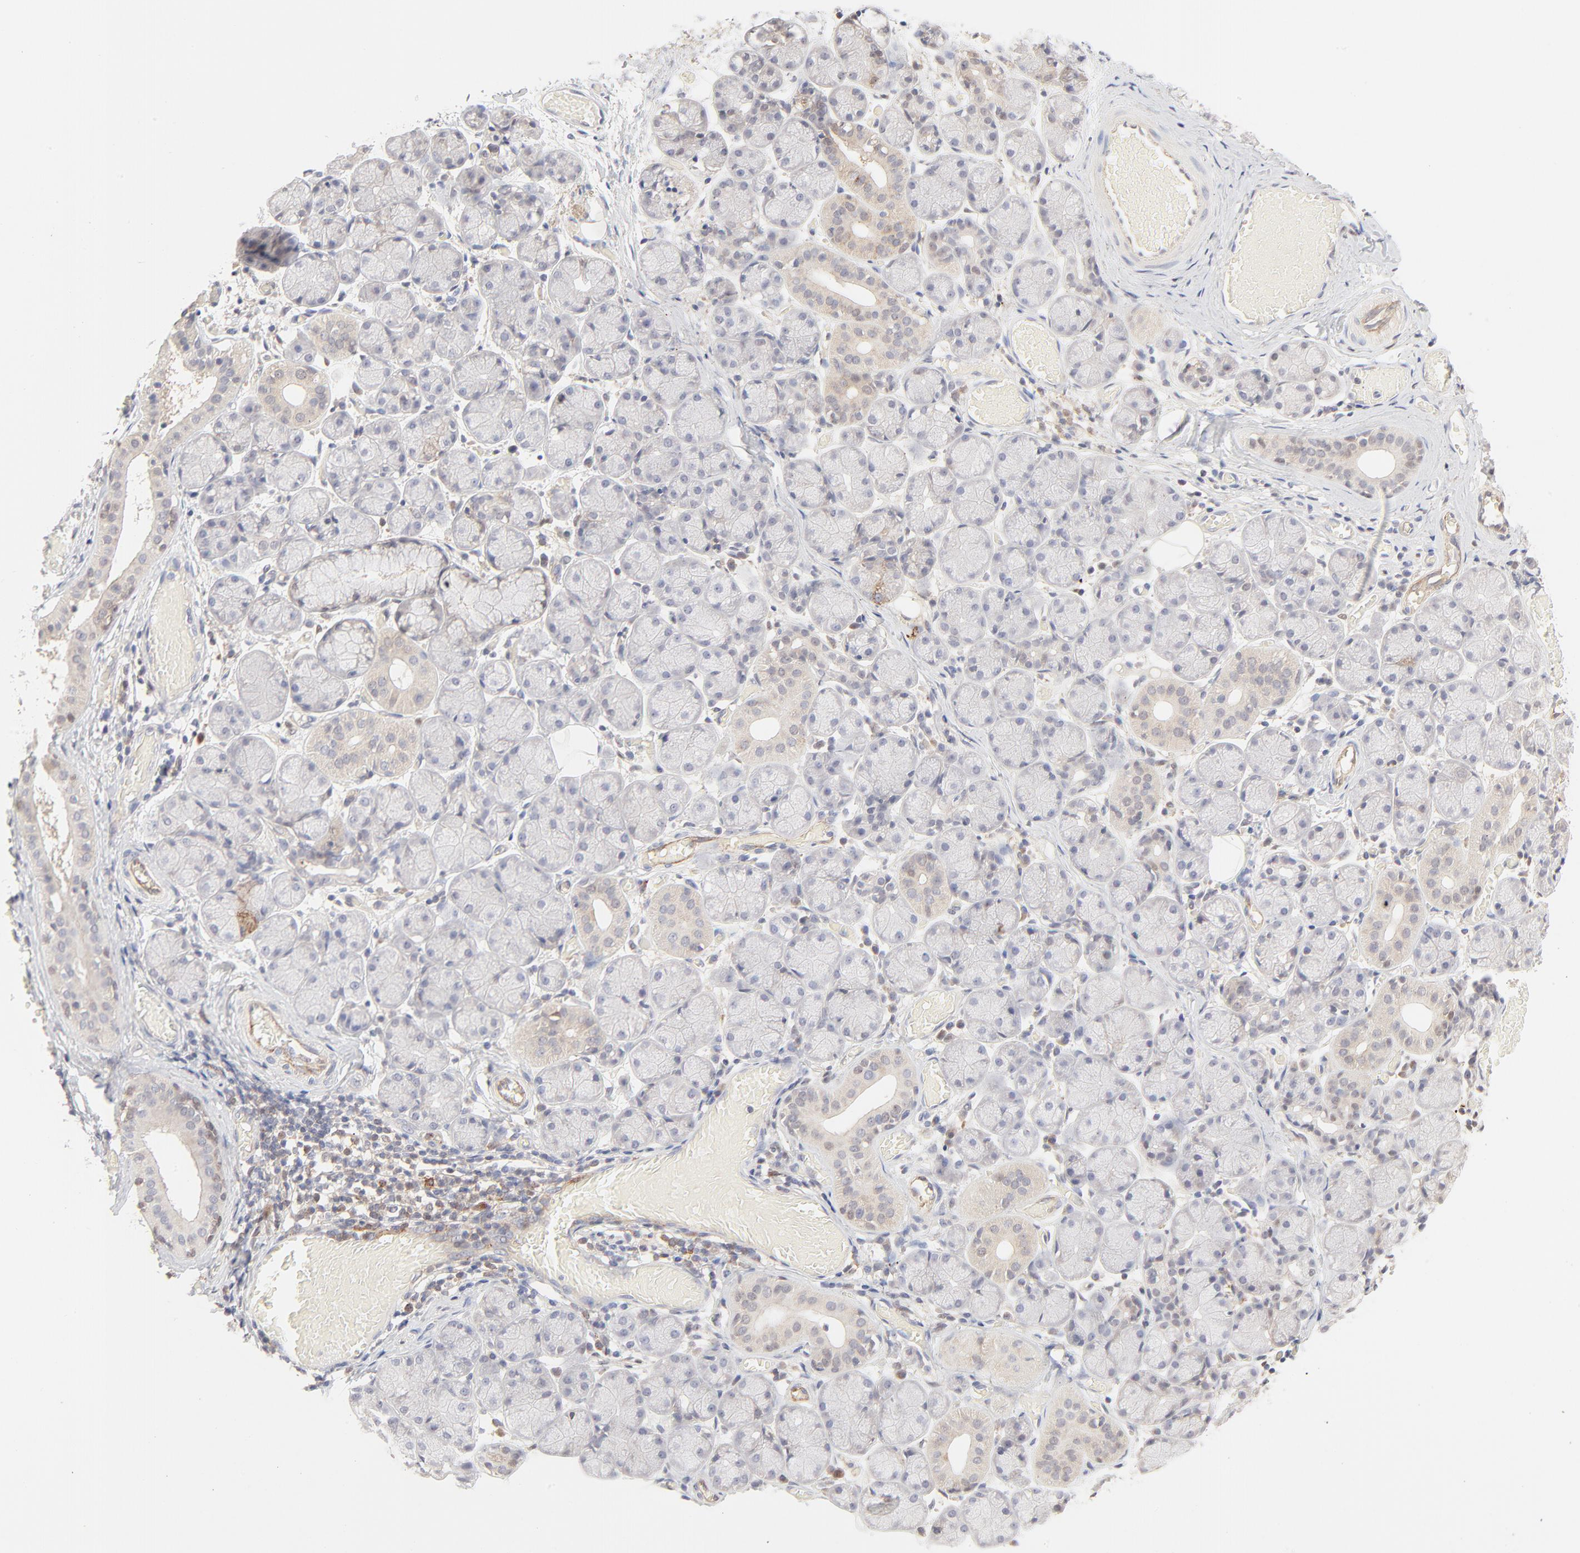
{"staining": {"intensity": "negative", "quantity": "none", "location": "none"}, "tissue": "salivary gland", "cell_type": "Glandular cells", "image_type": "normal", "snomed": [{"axis": "morphology", "description": "Normal tissue, NOS"}, {"axis": "topography", "description": "Salivary gland"}], "caption": "A micrograph of salivary gland stained for a protein exhibits no brown staining in glandular cells. (DAB immunohistochemistry (IHC) visualized using brightfield microscopy, high magnification).", "gene": "CDK6", "patient": {"sex": "female", "age": 24}}